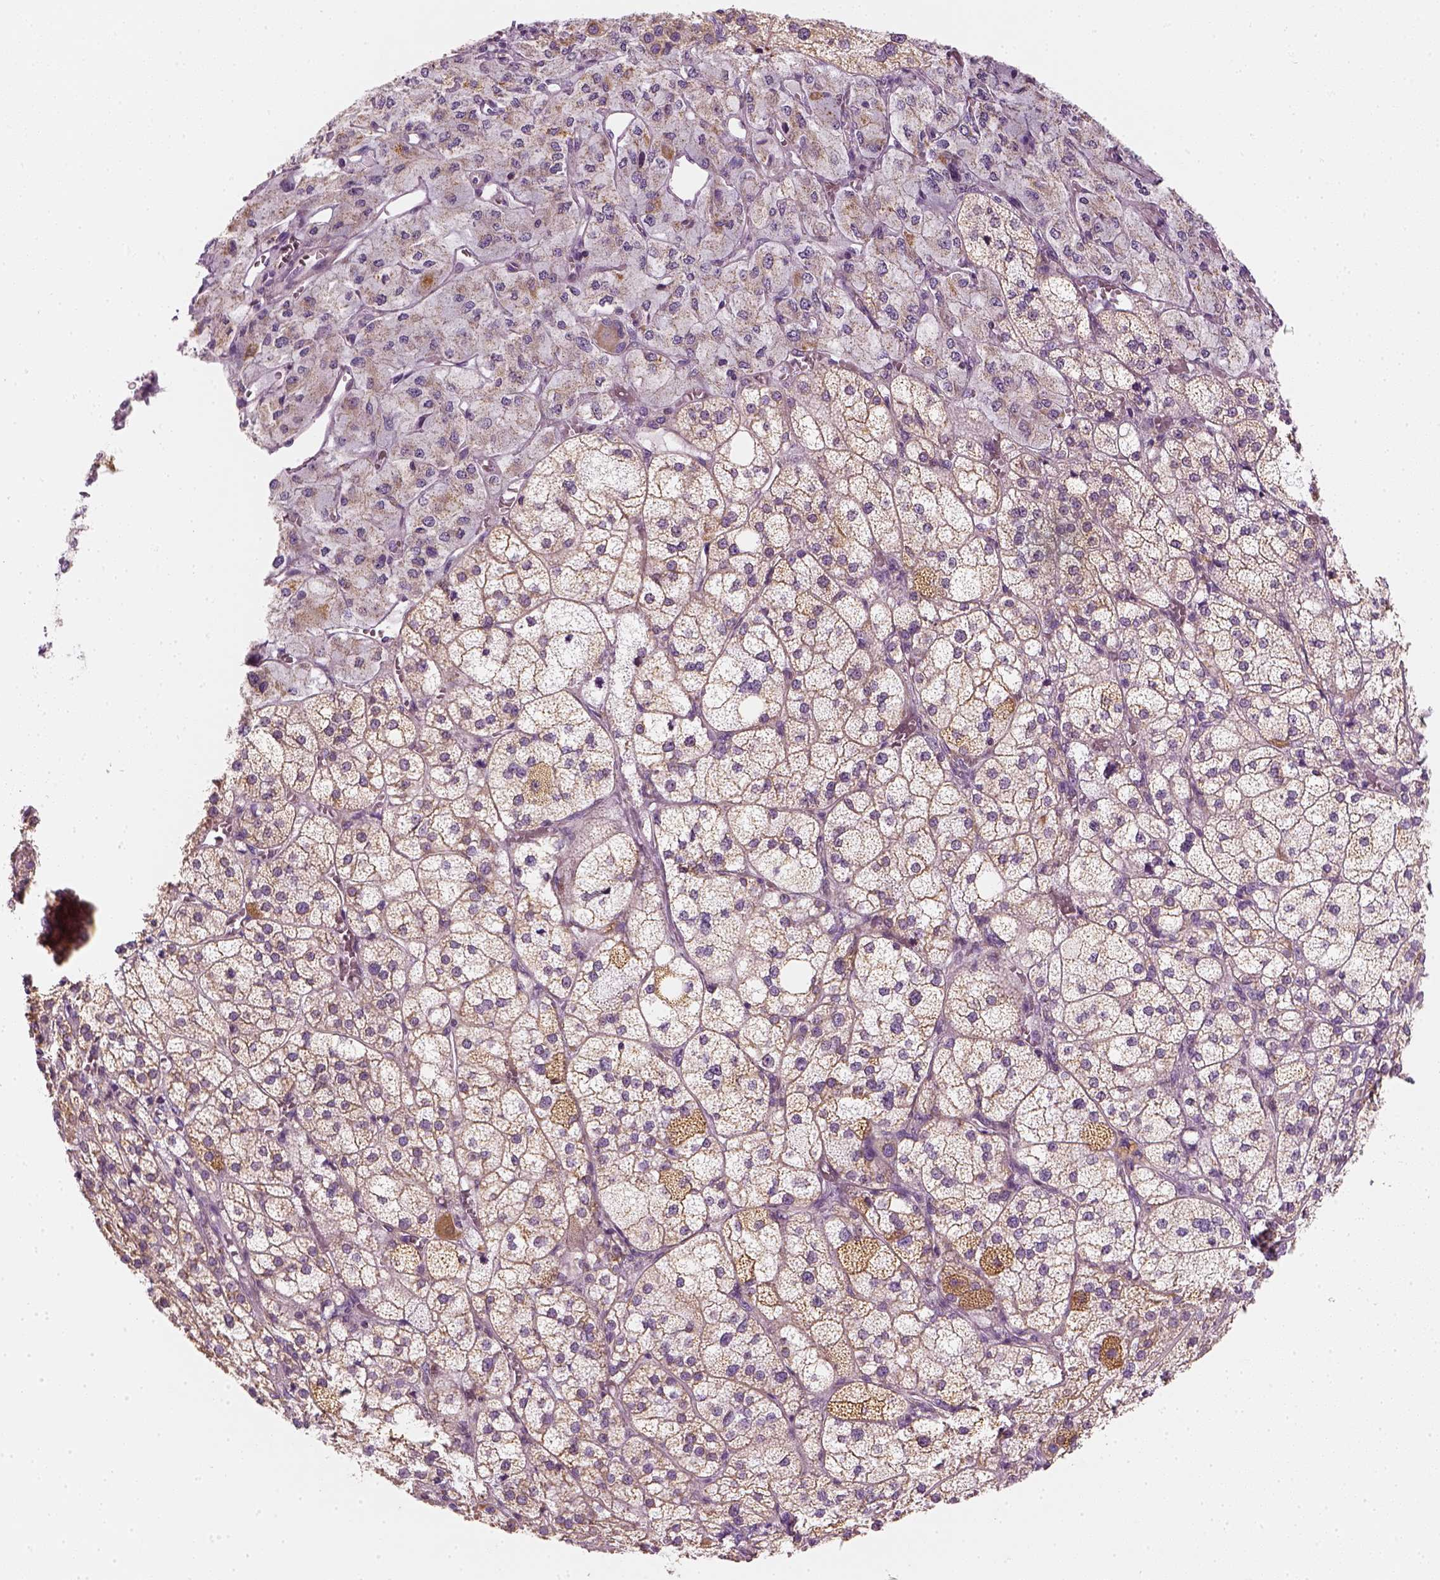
{"staining": {"intensity": "weak", "quantity": ">75%", "location": "cytoplasmic/membranous"}, "tissue": "adrenal gland", "cell_type": "Glandular cells", "image_type": "normal", "snomed": [{"axis": "morphology", "description": "Normal tissue, NOS"}, {"axis": "topography", "description": "Adrenal gland"}], "caption": "This histopathology image demonstrates IHC staining of normal adrenal gland, with low weak cytoplasmic/membranous expression in approximately >75% of glandular cells.", "gene": "AWAT2", "patient": {"sex": "female", "age": 60}}